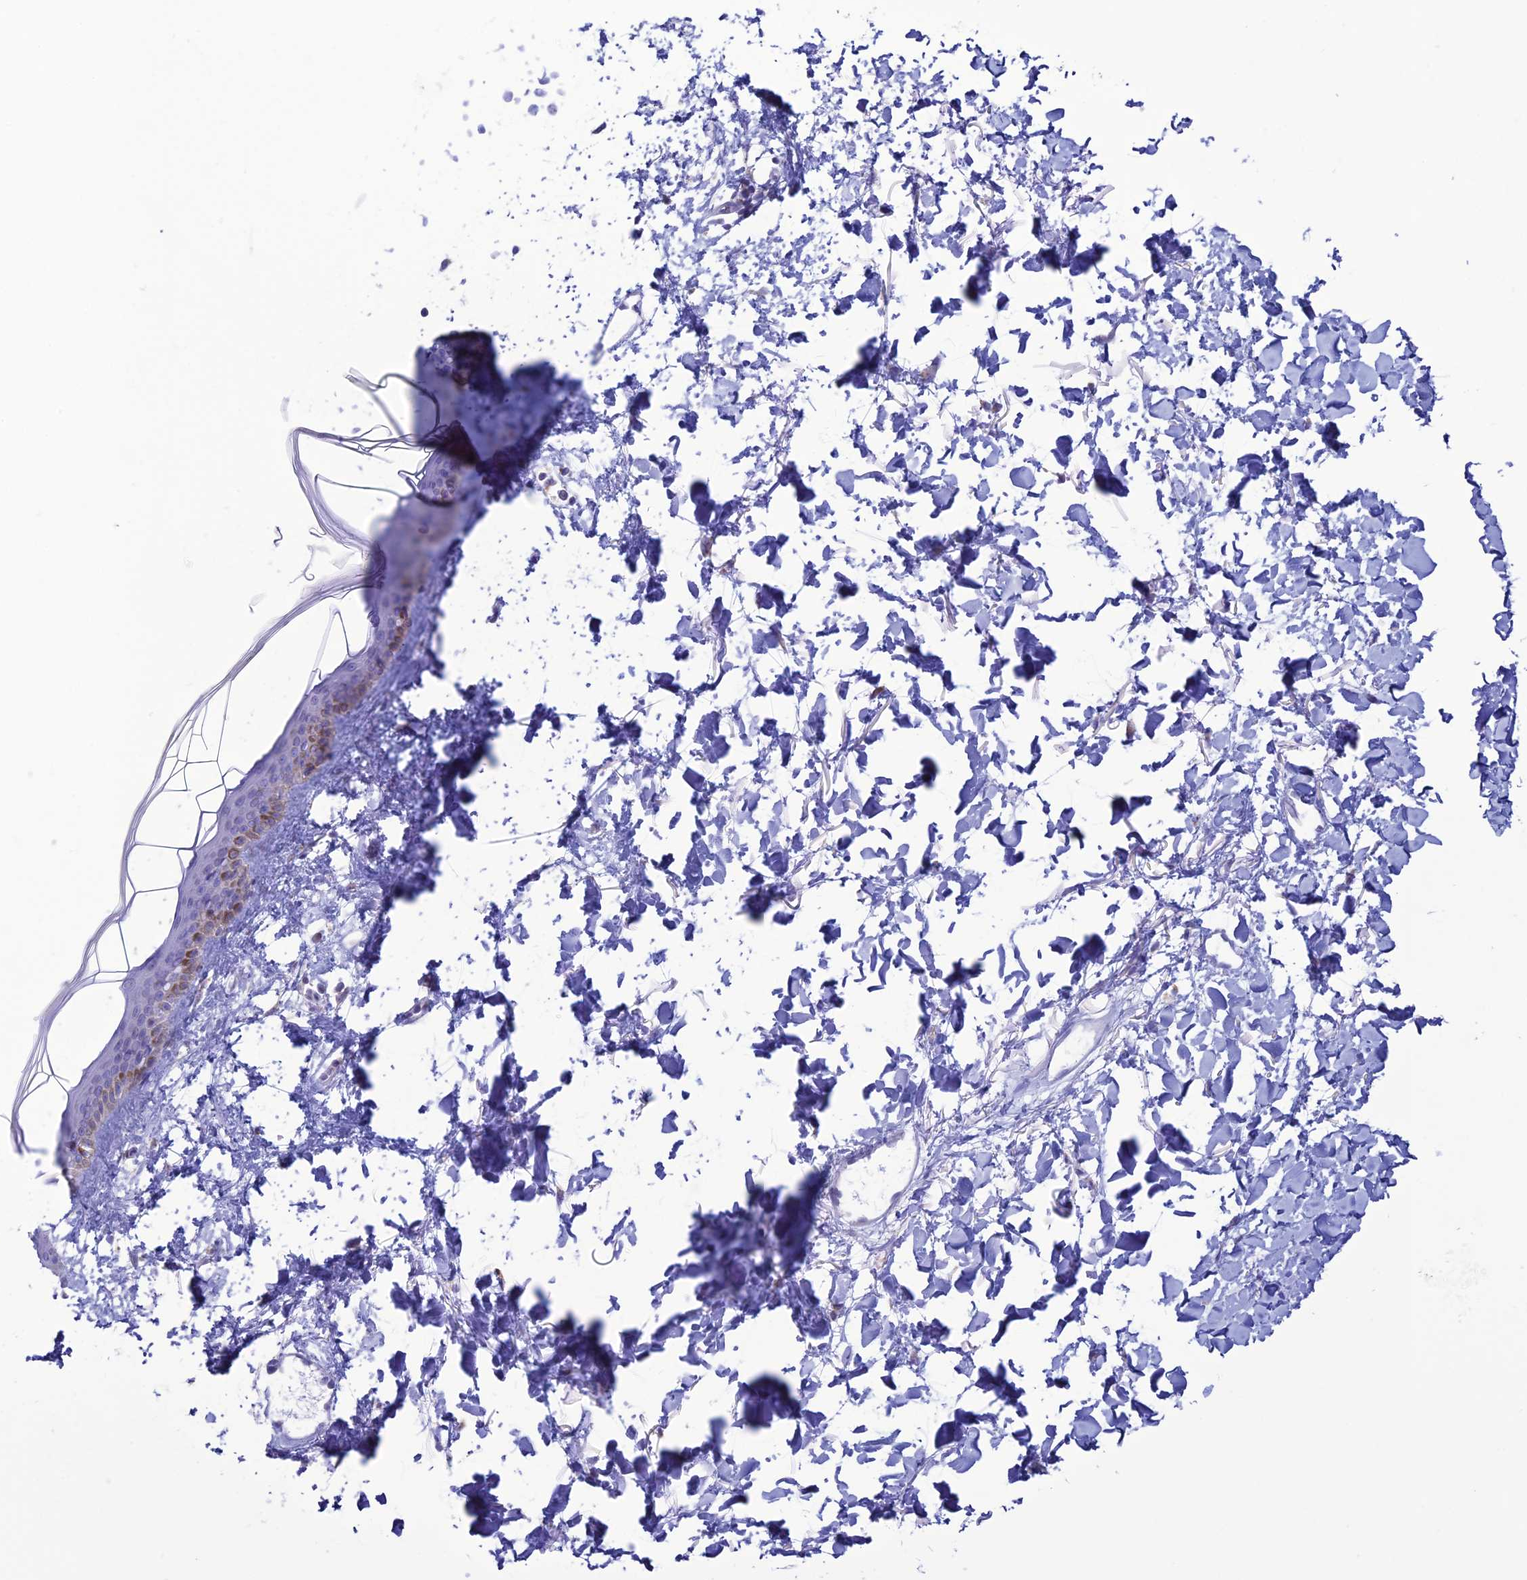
{"staining": {"intensity": "negative", "quantity": "none", "location": "none"}, "tissue": "skin", "cell_type": "Fibroblasts", "image_type": "normal", "snomed": [{"axis": "morphology", "description": "Normal tissue, NOS"}, {"axis": "topography", "description": "Skin"}], "caption": "Human skin stained for a protein using immunohistochemistry (IHC) reveals no staining in fibroblasts.", "gene": "CFAP210", "patient": {"sex": "female", "age": 58}}